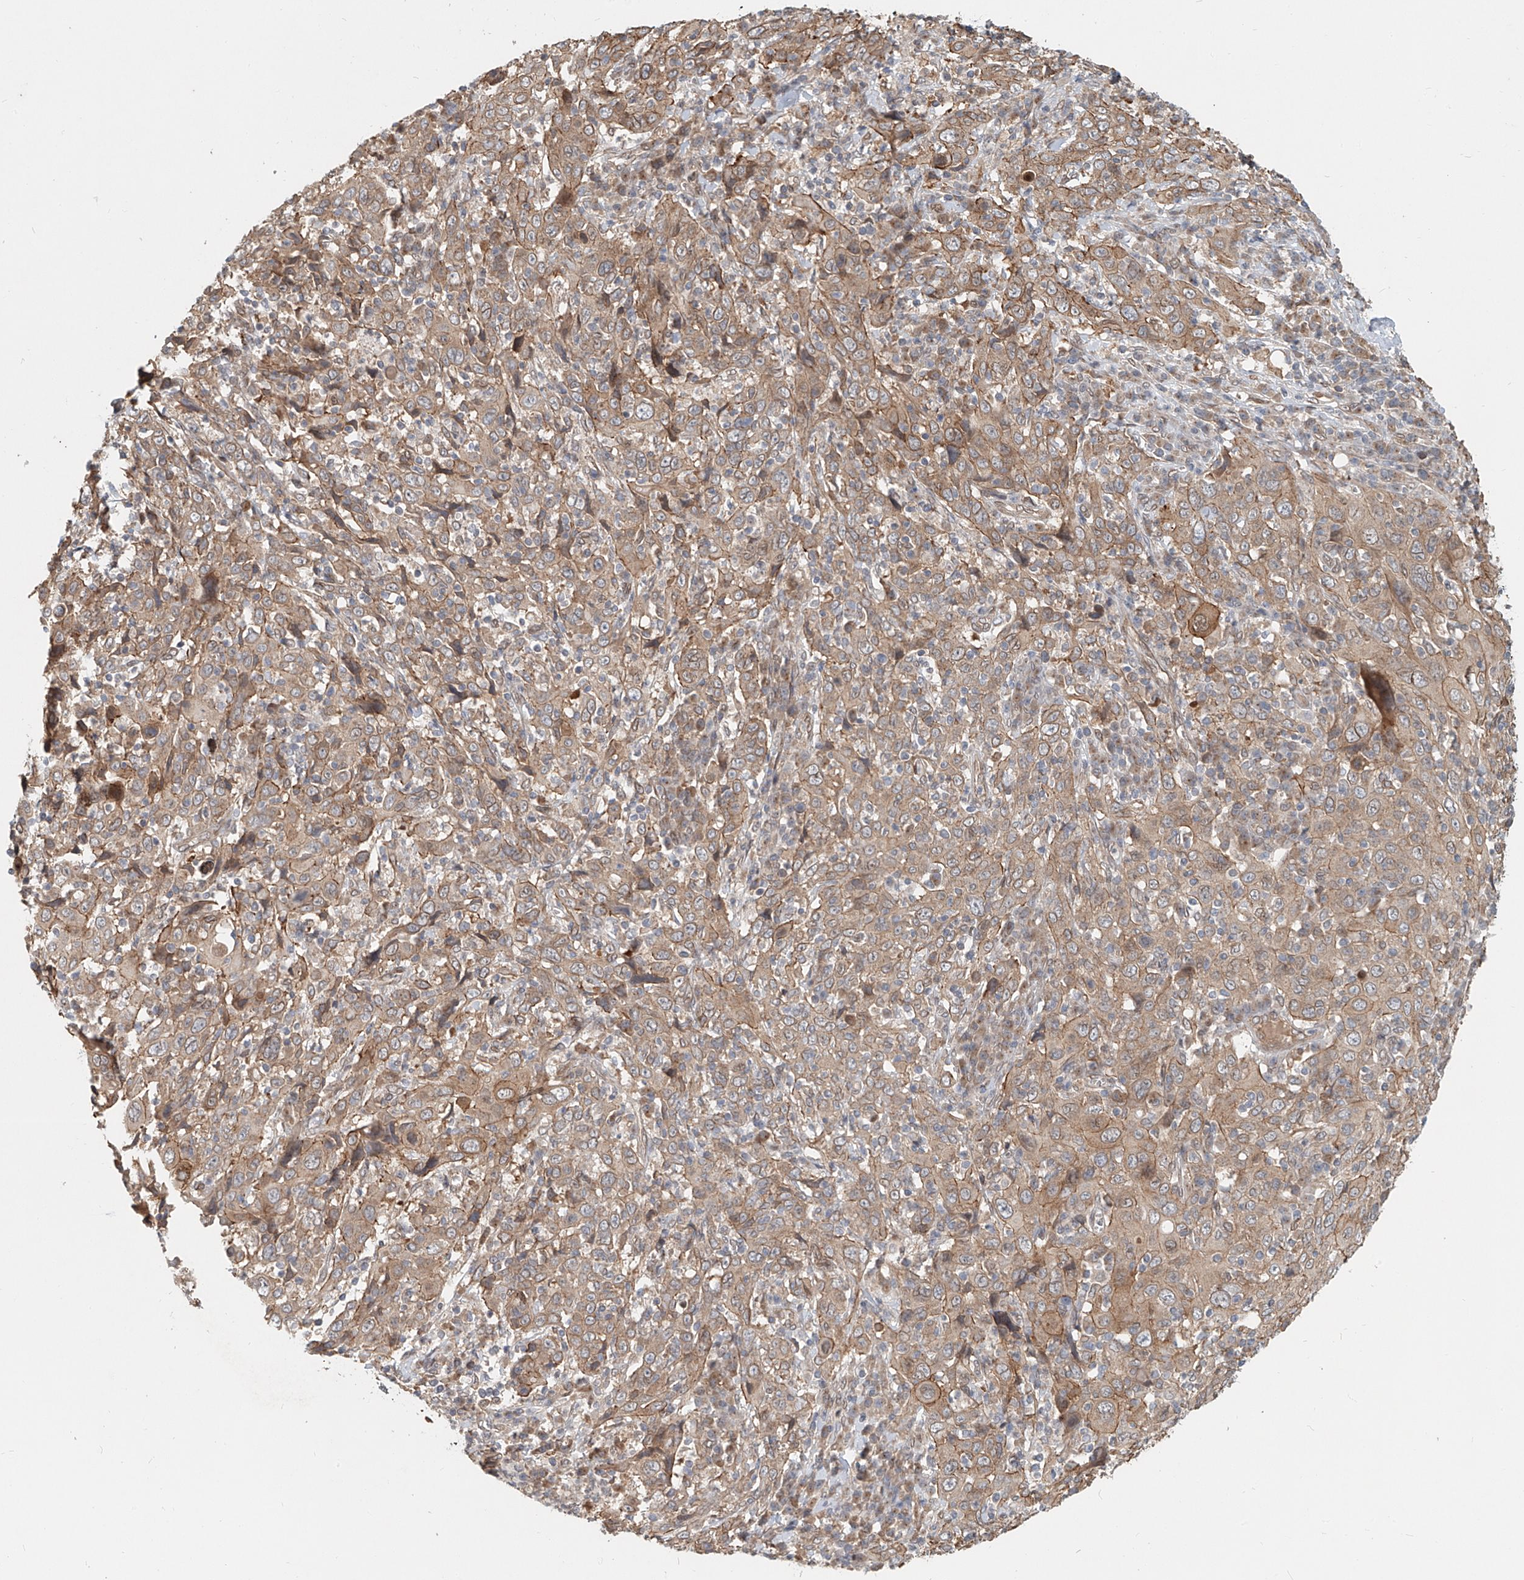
{"staining": {"intensity": "moderate", "quantity": ">75%", "location": "cytoplasmic/membranous"}, "tissue": "cervical cancer", "cell_type": "Tumor cells", "image_type": "cancer", "snomed": [{"axis": "morphology", "description": "Squamous cell carcinoma, NOS"}, {"axis": "topography", "description": "Cervix"}], "caption": "High-magnification brightfield microscopy of cervical cancer (squamous cell carcinoma) stained with DAB (brown) and counterstained with hematoxylin (blue). tumor cells exhibit moderate cytoplasmic/membranous staining is appreciated in about>75% of cells.", "gene": "SASH1", "patient": {"sex": "female", "age": 46}}